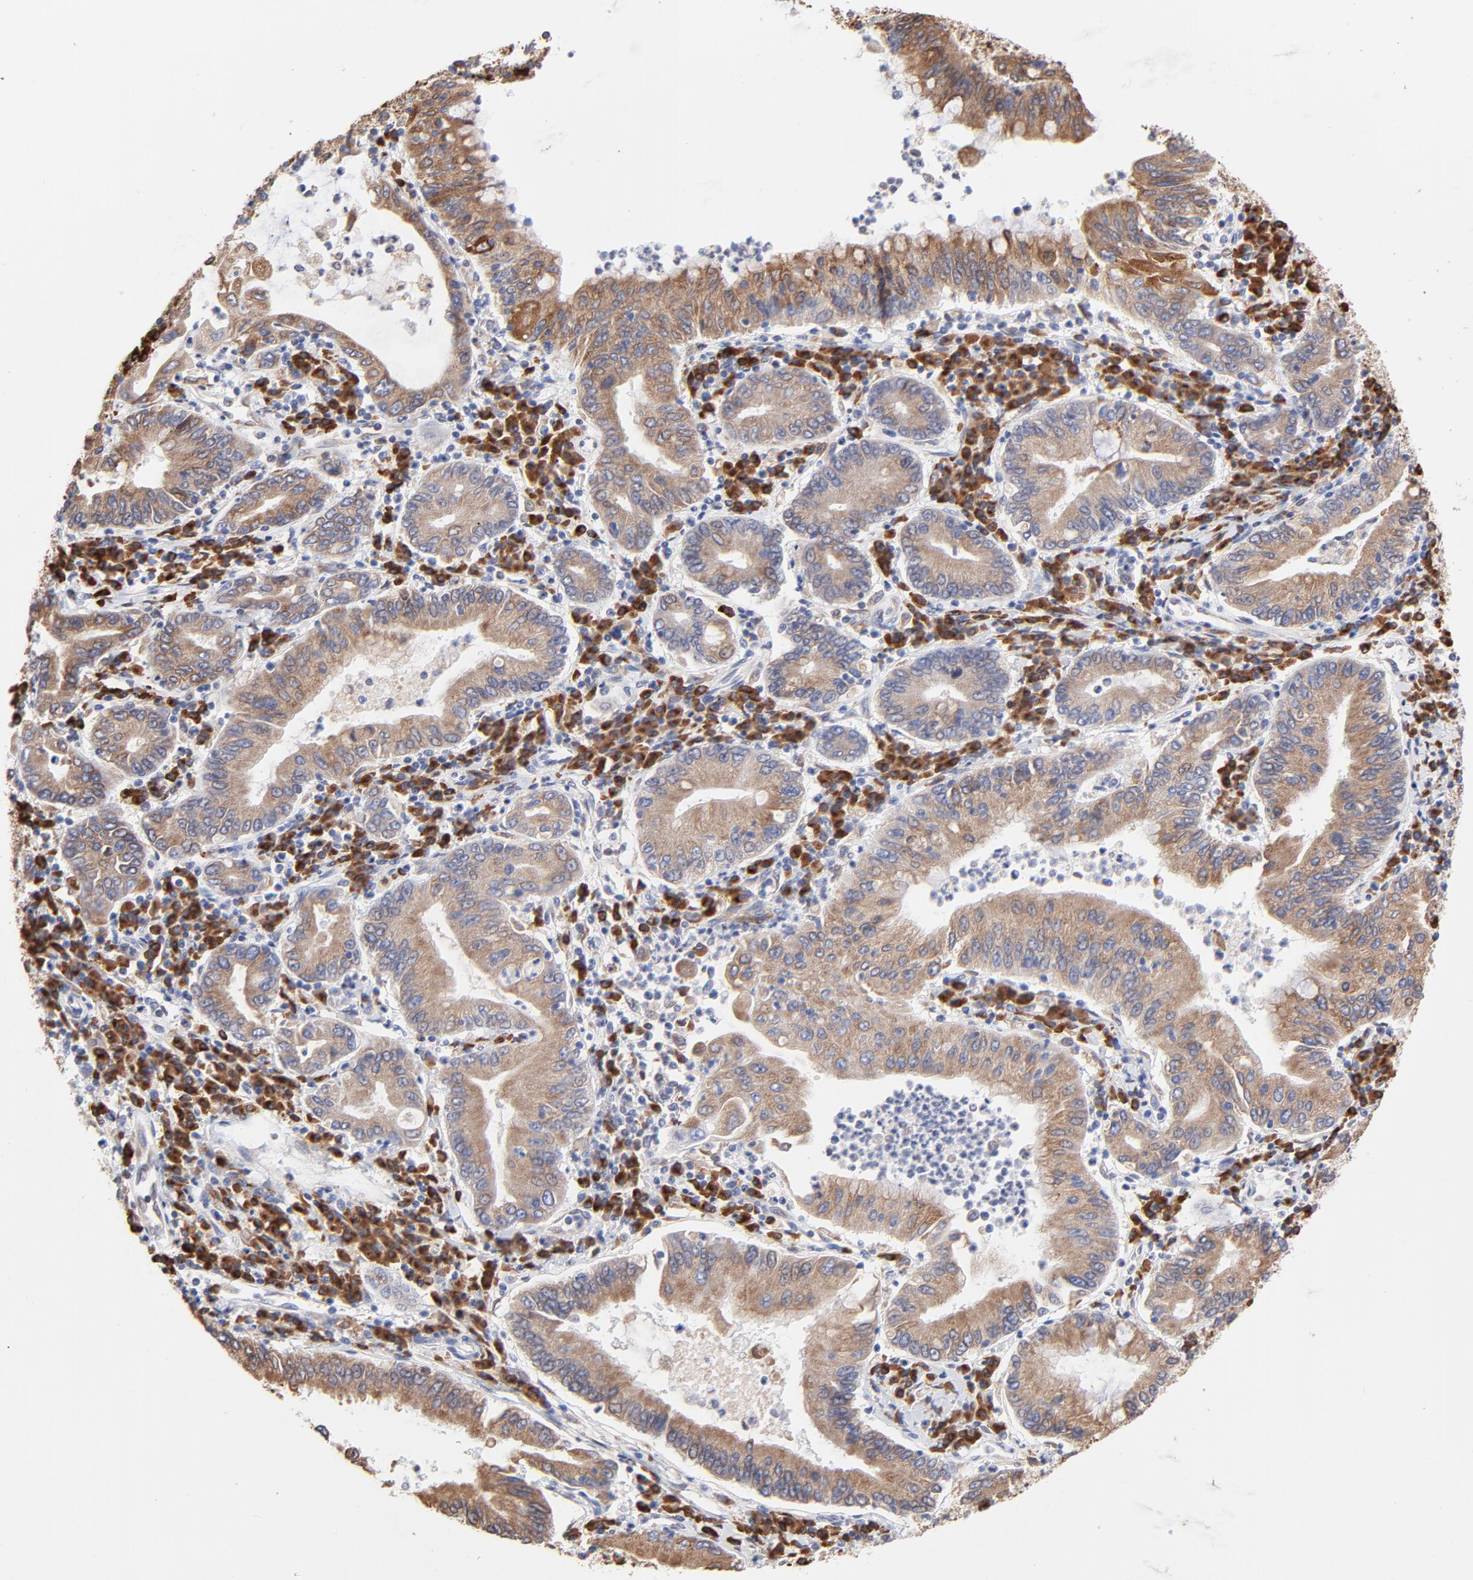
{"staining": {"intensity": "moderate", "quantity": ">75%", "location": "cytoplasmic/membranous"}, "tissue": "stomach cancer", "cell_type": "Tumor cells", "image_type": "cancer", "snomed": [{"axis": "morphology", "description": "Normal tissue, NOS"}, {"axis": "morphology", "description": "Adenocarcinoma, NOS"}, {"axis": "topography", "description": "Esophagus"}, {"axis": "topography", "description": "Stomach, upper"}, {"axis": "topography", "description": "Peripheral nerve tissue"}], "caption": "Immunohistochemistry micrograph of neoplastic tissue: stomach adenocarcinoma stained using immunohistochemistry exhibits medium levels of moderate protein expression localized specifically in the cytoplasmic/membranous of tumor cells, appearing as a cytoplasmic/membranous brown color.", "gene": "LMAN1", "patient": {"sex": "male", "age": 62}}